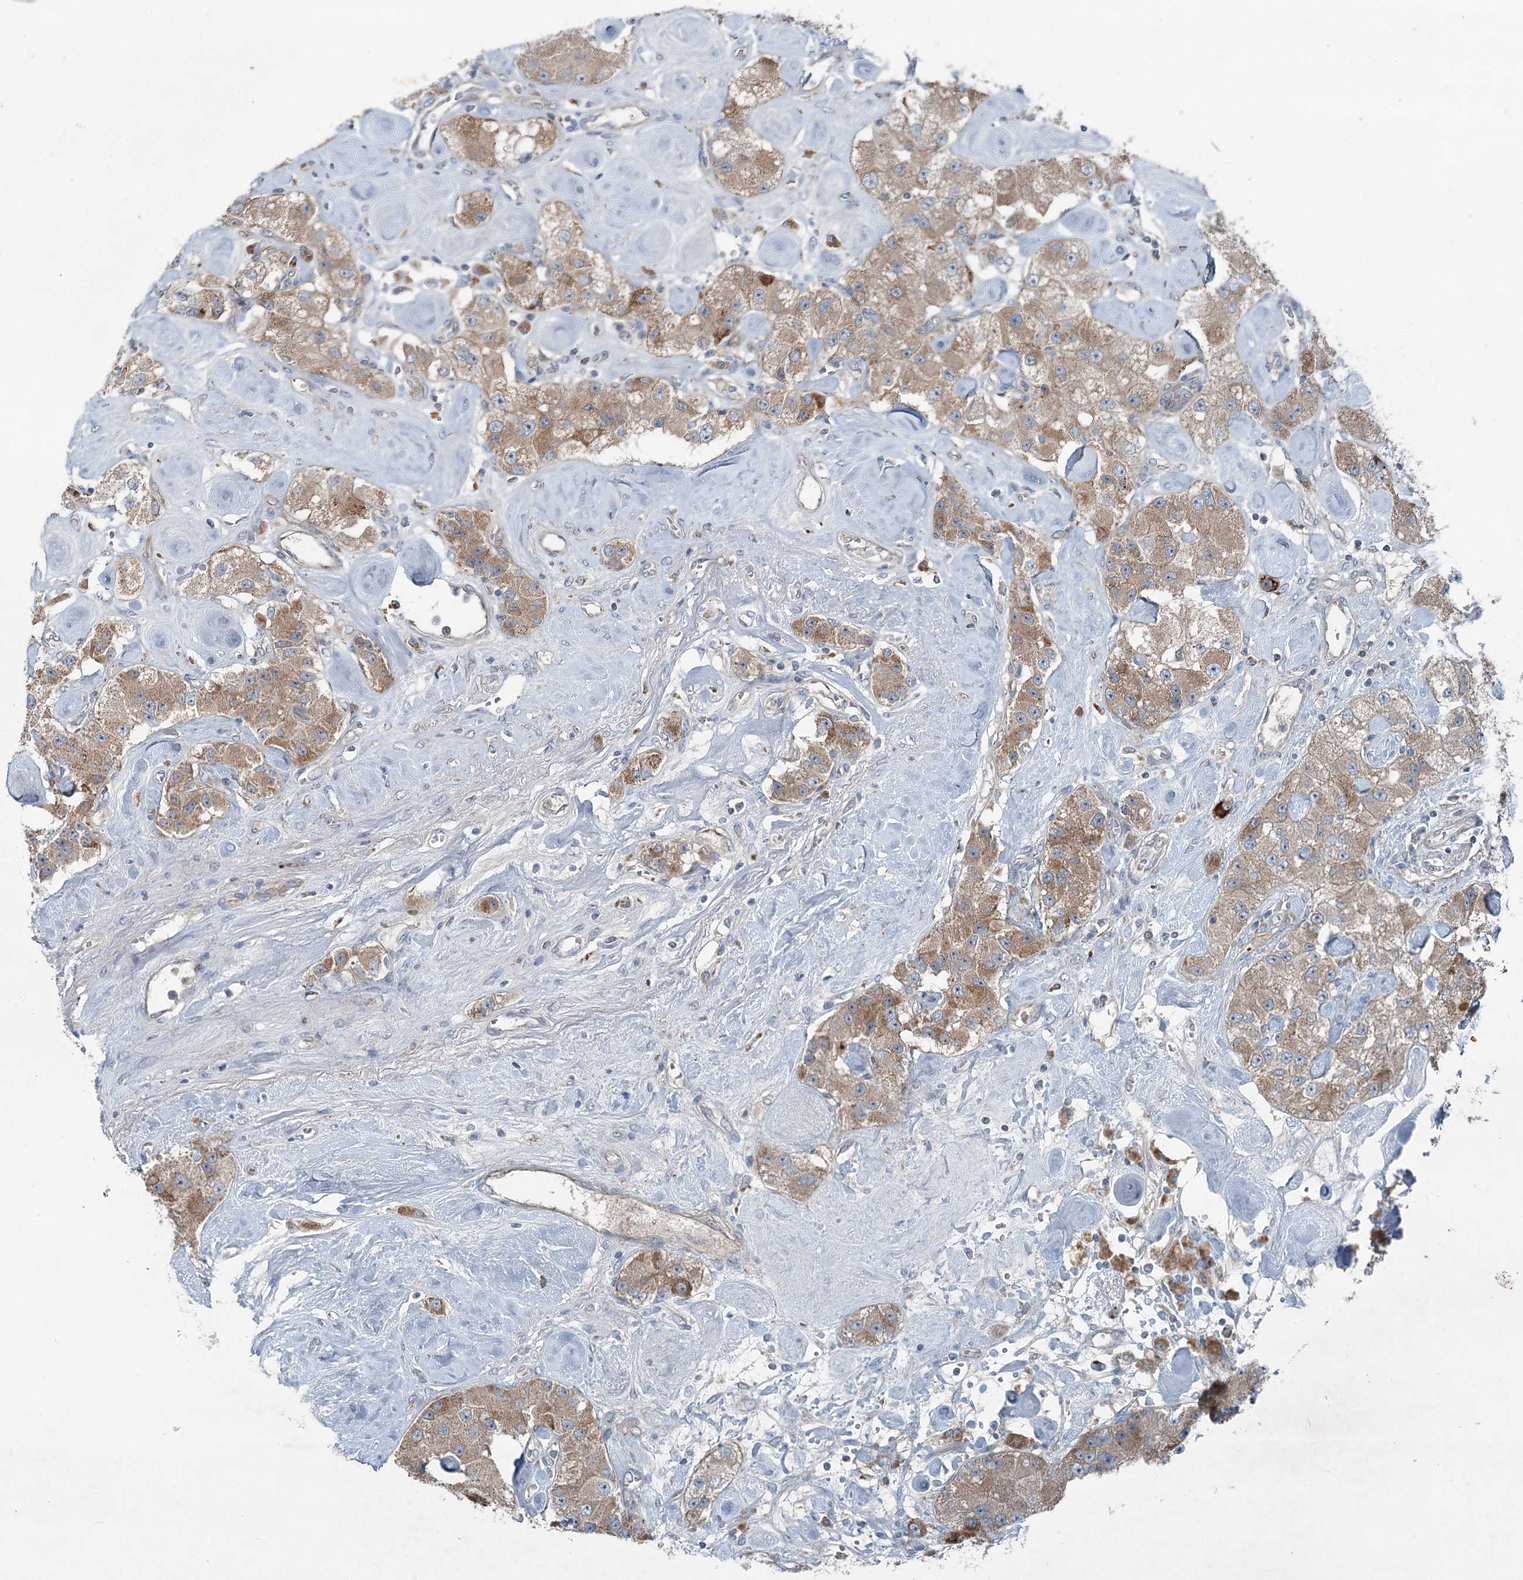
{"staining": {"intensity": "moderate", "quantity": ">75%", "location": "cytoplasmic/membranous"}, "tissue": "carcinoid", "cell_type": "Tumor cells", "image_type": "cancer", "snomed": [{"axis": "morphology", "description": "Carcinoid, malignant, NOS"}, {"axis": "topography", "description": "Pancreas"}], "caption": "Carcinoid (malignant) was stained to show a protein in brown. There is medium levels of moderate cytoplasmic/membranous expression in approximately >75% of tumor cells.", "gene": "CHCHD5", "patient": {"sex": "male", "age": 41}}